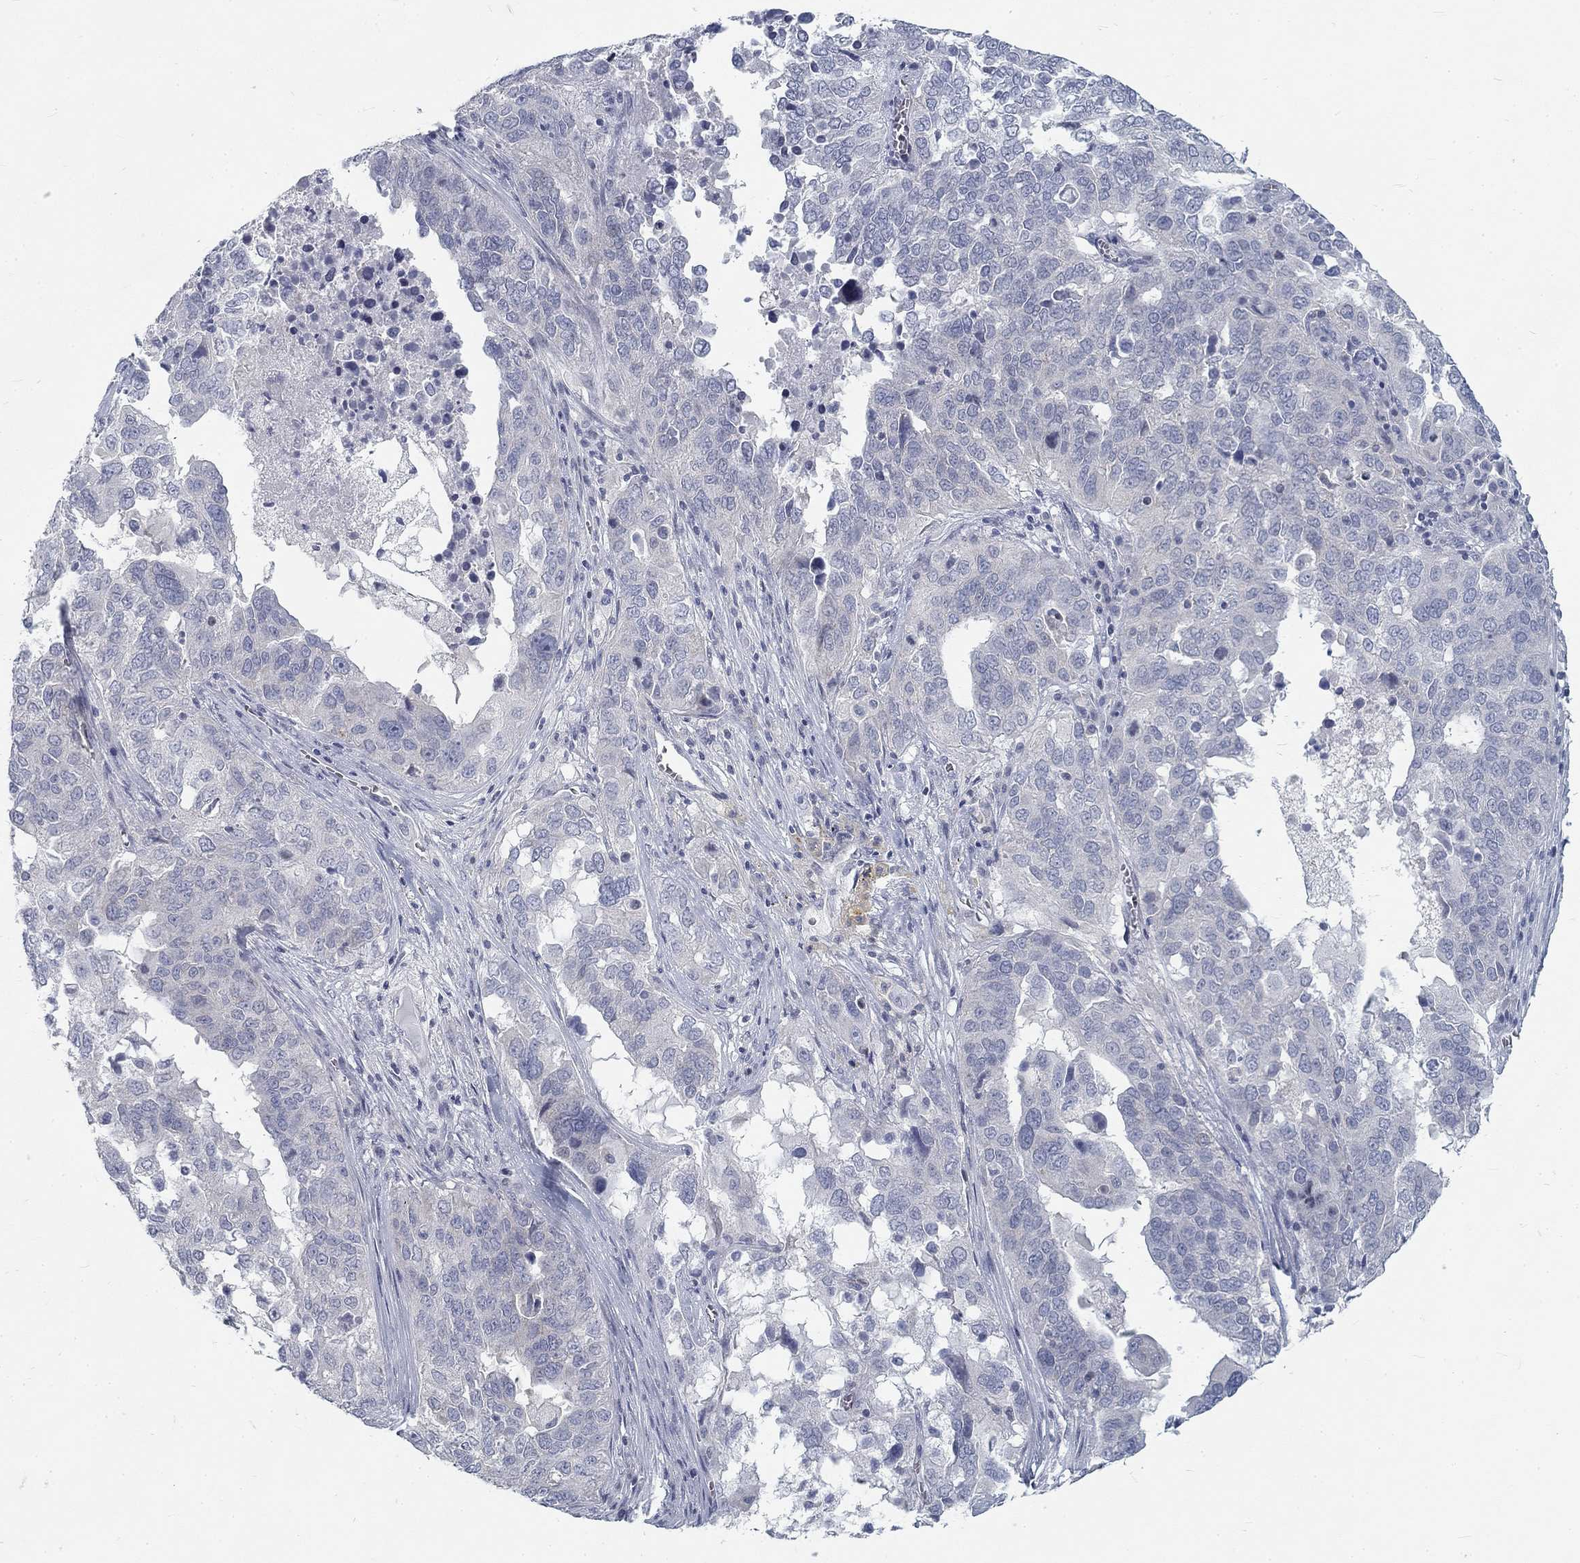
{"staining": {"intensity": "negative", "quantity": "none", "location": "none"}, "tissue": "ovarian cancer", "cell_type": "Tumor cells", "image_type": "cancer", "snomed": [{"axis": "morphology", "description": "Carcinoma, endometroid"}, {"axis": "topography", "description": "Soft tissue"}, {"axis": "topography", "description": "Ovary"}], "caption": "The immunohistochemistry (IHC) histopathology image has no significant expression in tumor cells of endometroid carcinoma (ovarian) tissue.", "gene": "ATP1A3", "patient": {"sex": "female", "age": 52}}